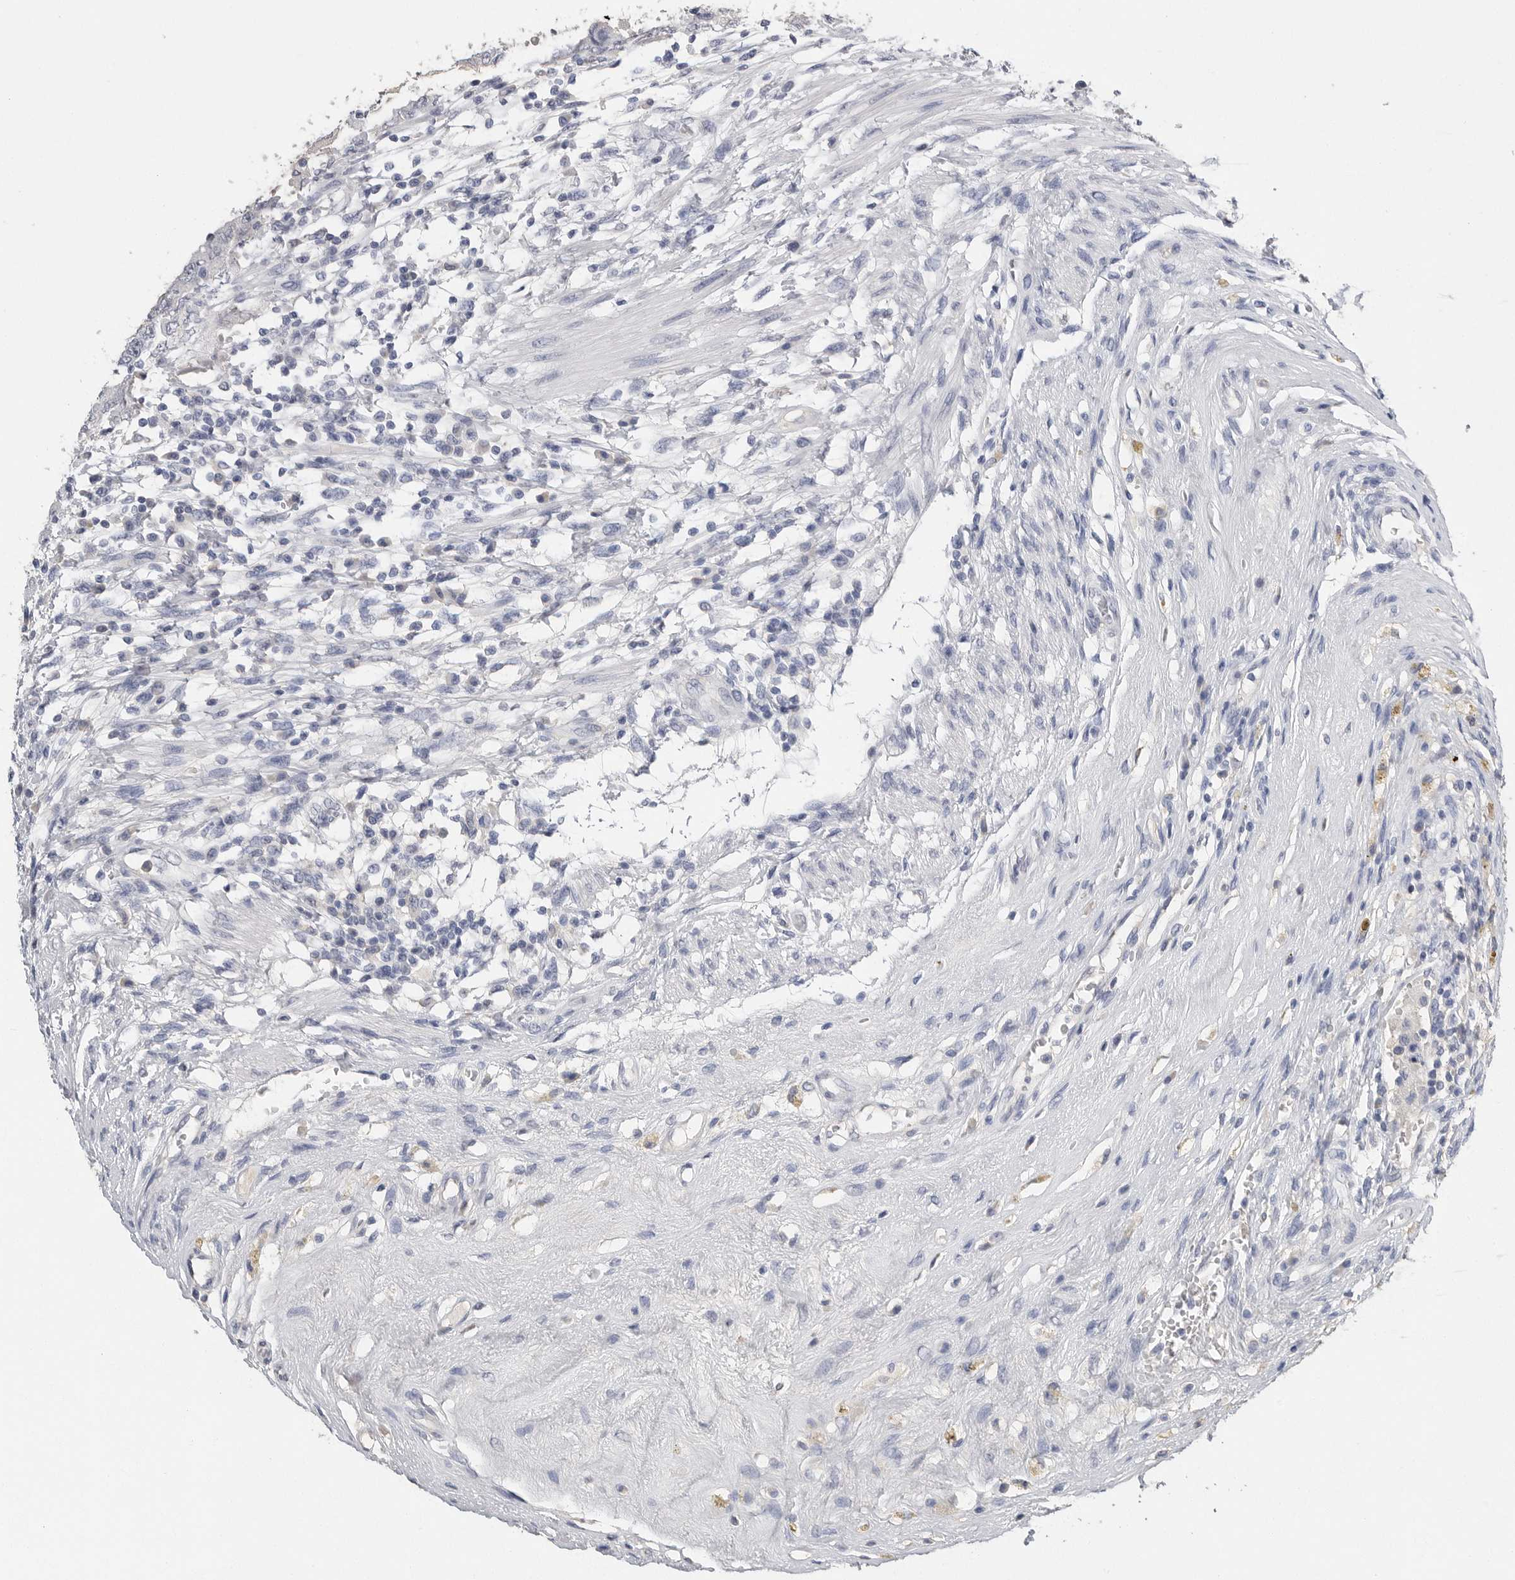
{"staining": {"intensity": "negative", "quantity": "none", "location": "none"}, "tissue": "testis cancer", "cell_type": "Tumor cells", "image_type": "cancer", "snomed": [{"axis": "morphology", "description": "Carcinoma, Embryonal, NOS"}, {"axis": "topography", "description": "Testis"}], "caption": "DAB (3,3'-diaminobenzidine) immunohistochemical staining of human testis cancer displays no significant staining in tumor cells.", "gene": "FABP6", "patient": {"sex": "male", "age": 26}}